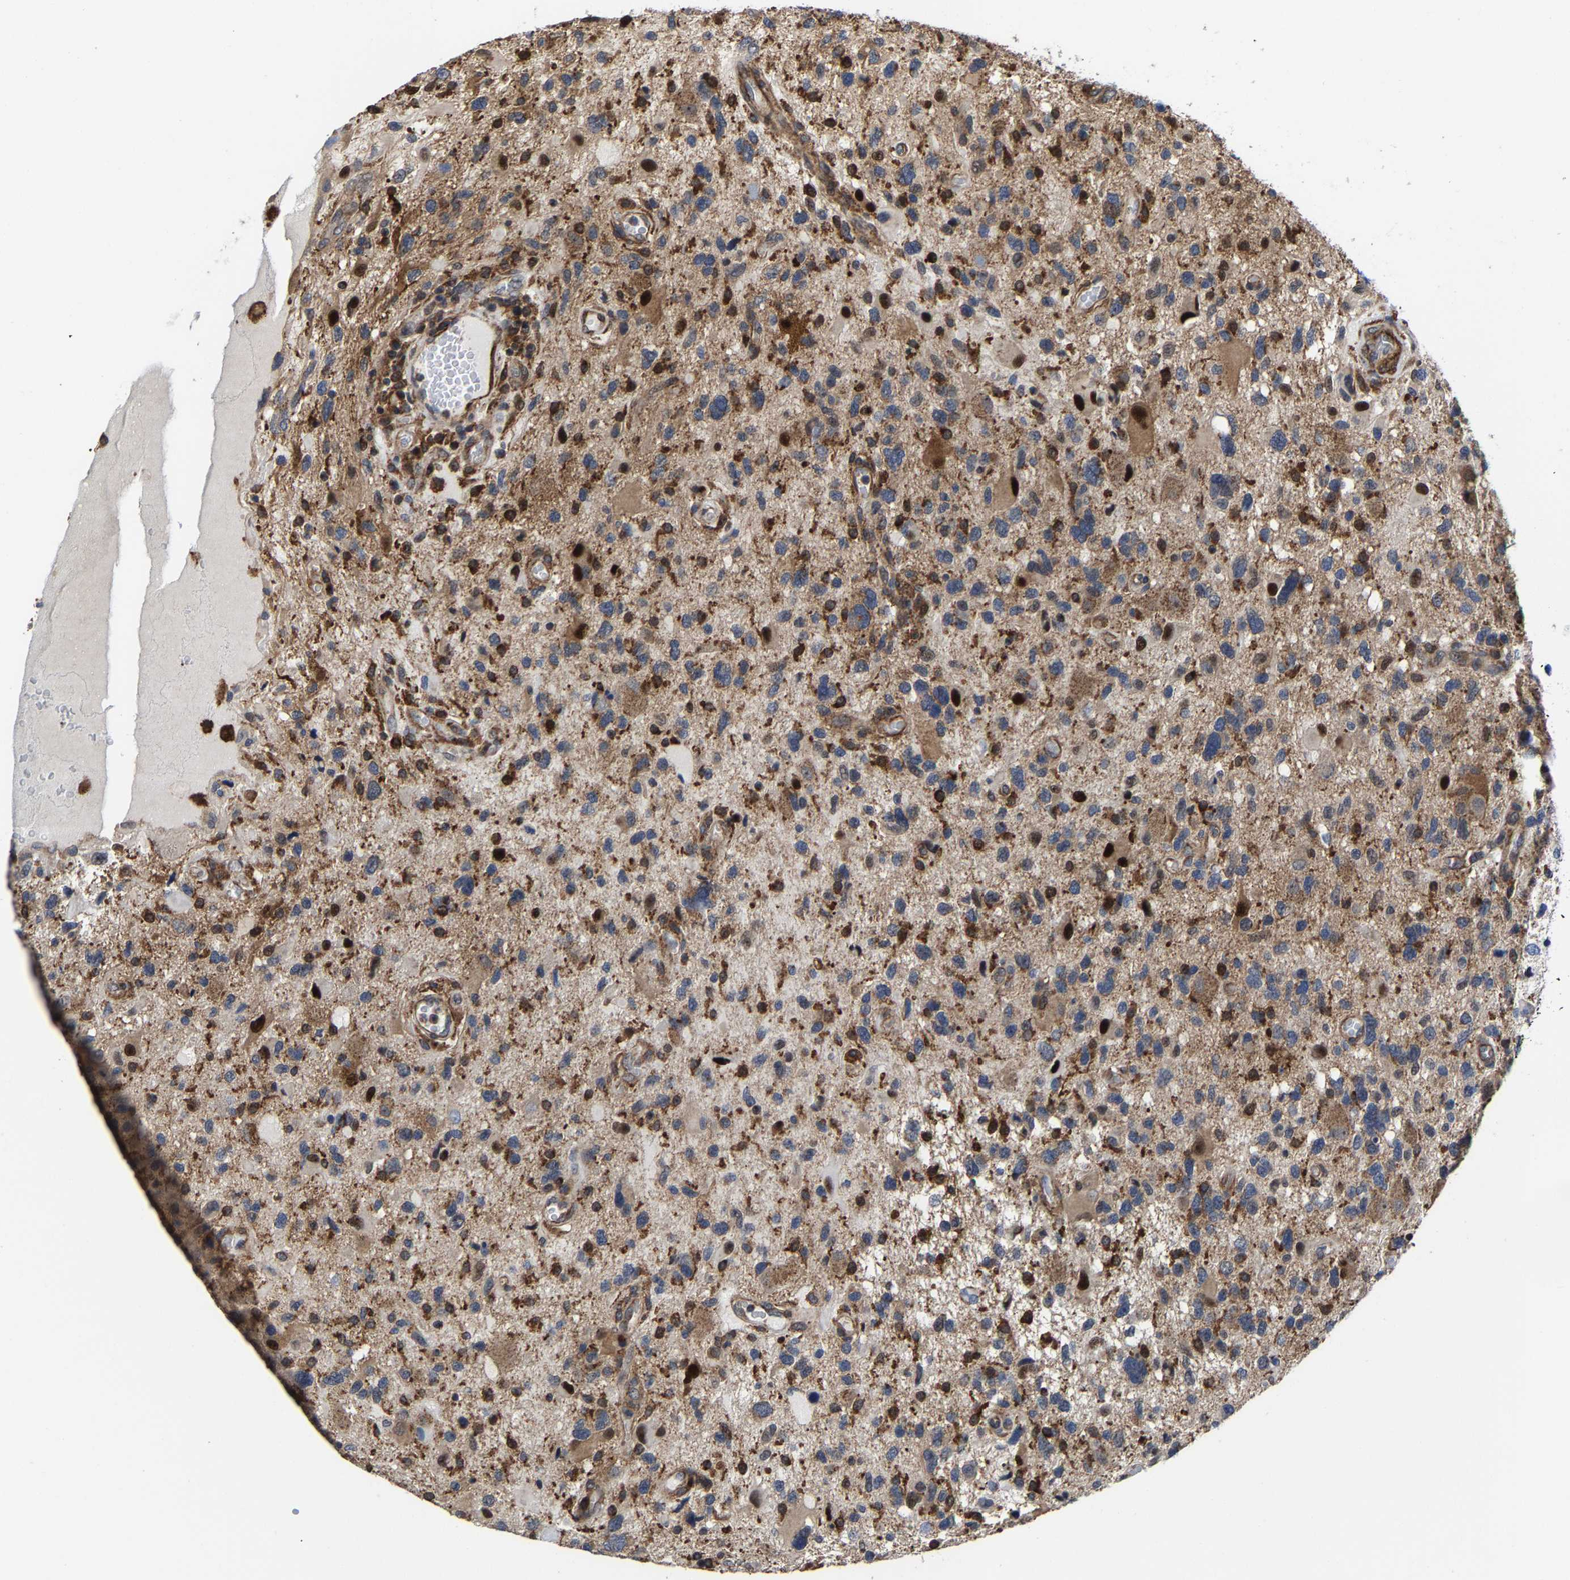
{"staining": {"intensity": "strong", "quantity": "<25%", "location": "cytoplasmic/membranous,nuclear"}, "tissue": "glioma", "cell_type": "Tumor cells", "image_type": "cancer", "snomed": [{"axis": "morphology", "description": "Glioma, malignant, High grade"}, {"axis": "topography", "description": "Brain"}], "caption": "Immunohistochemical staining of human glioma exhibits medium levels of strong cytoplasmic/membranous and nuclear protein positivity in about <25% of tumor cells.", "gene": "PFKFB3", "patient": {"sex": "male", "age": 33}}